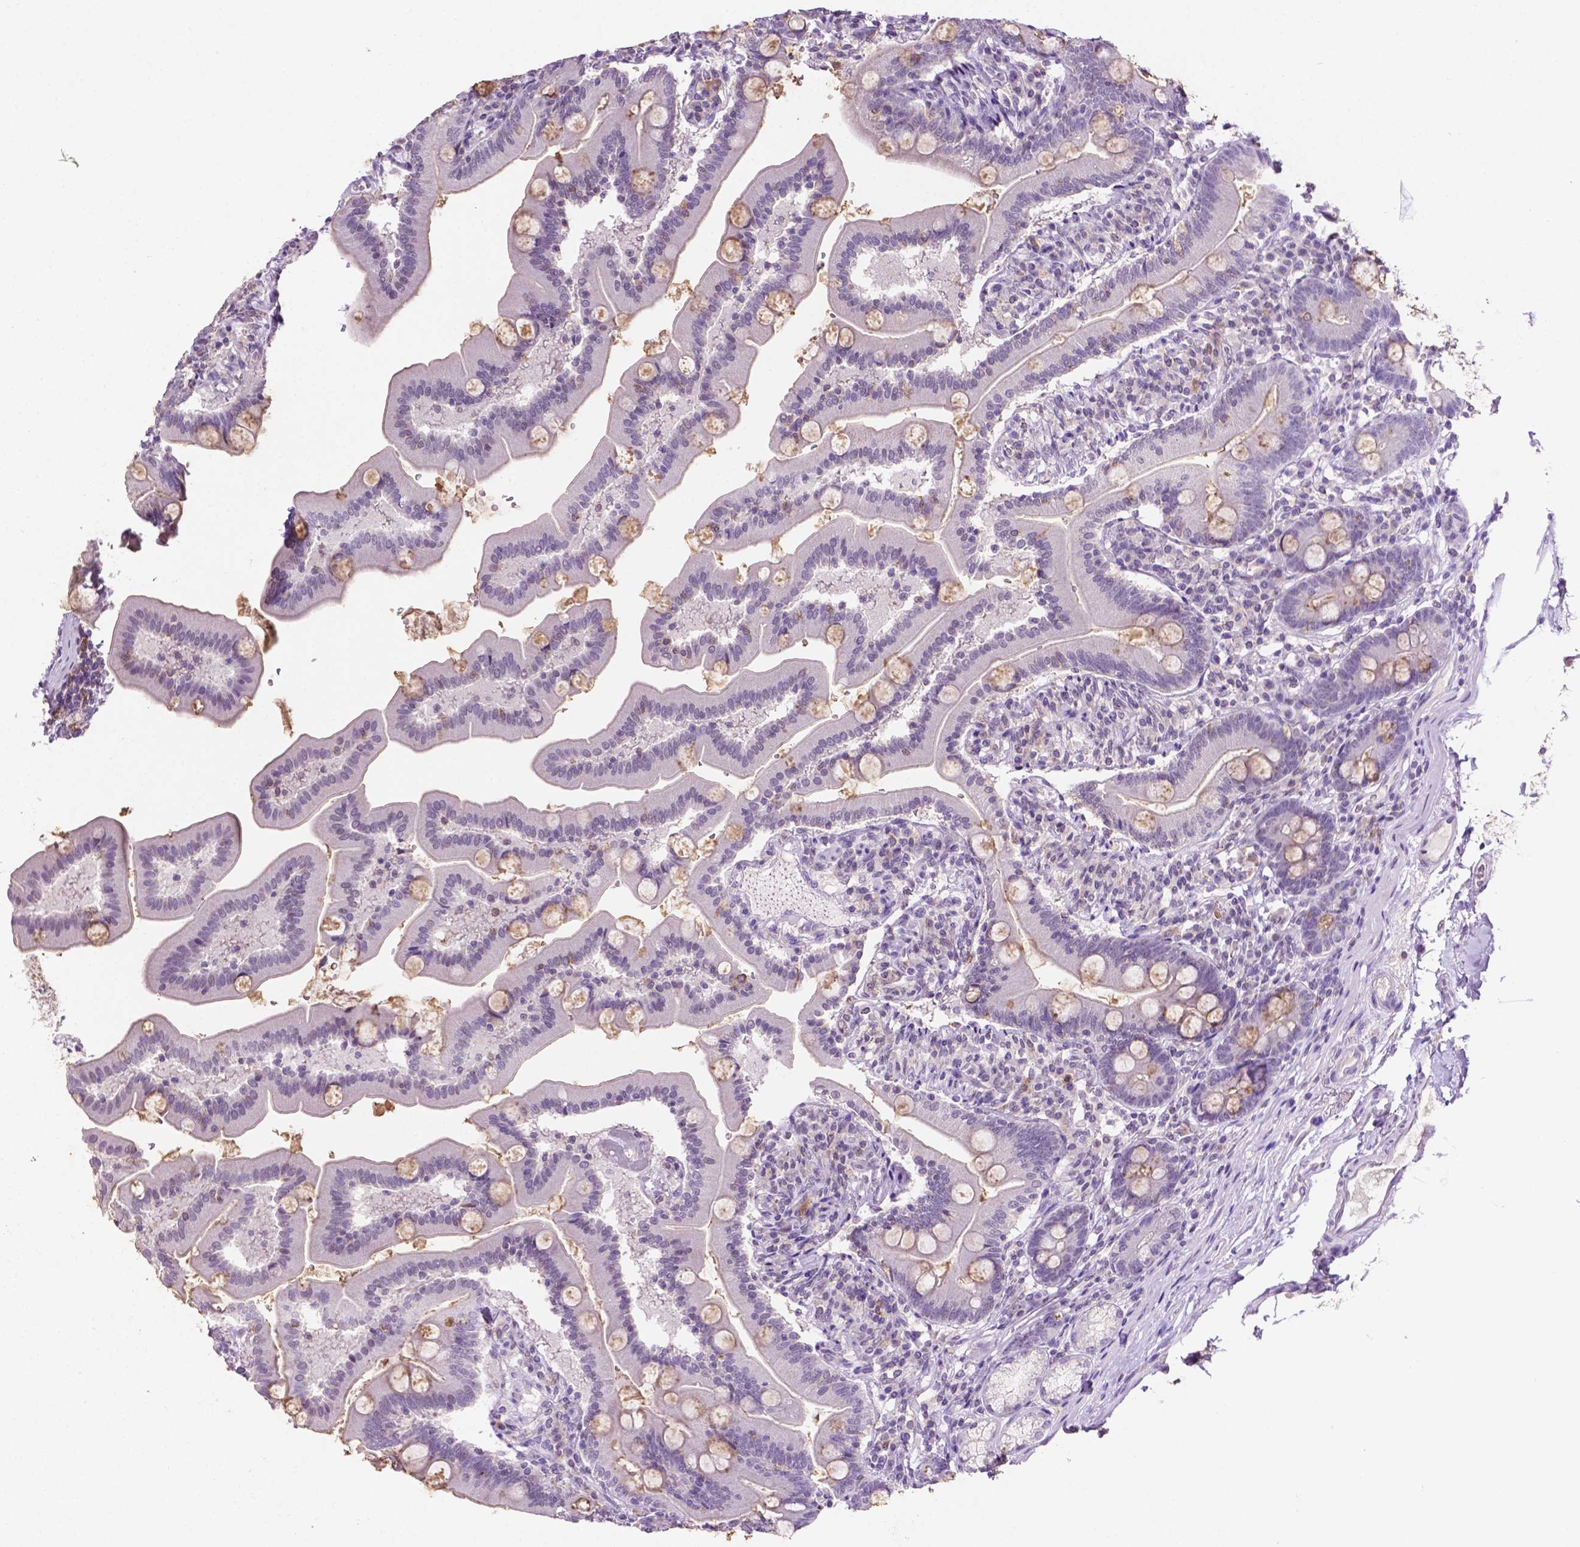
{"staining": {"intensity": "weak", "quantity": "25%-75%", "location": "cytoplasmic/membranous"}, "tissue": "duodenum", "cell_type": "Glandular cells", "image_type": "normal", "snomed": [{"axis": "morphology", "description": "Normal tissue, NOS"}, {"axis": "topography", "description": "Duodenum"}], "caption": "Duodenum stained with DAB (3,3'-diaminobenzidine) immunohistochemistry (IHC) reveals low levels of weak cytoplasmic/membranous positivity in approximately 25%-75% of glandular cells. (DAB (3,3'-diaminobenzidine) IHC, brown staining for protein, blue staining for nuclei).", "gene": "PTPN6", "patient": {"sex": "female", "age": 67}}